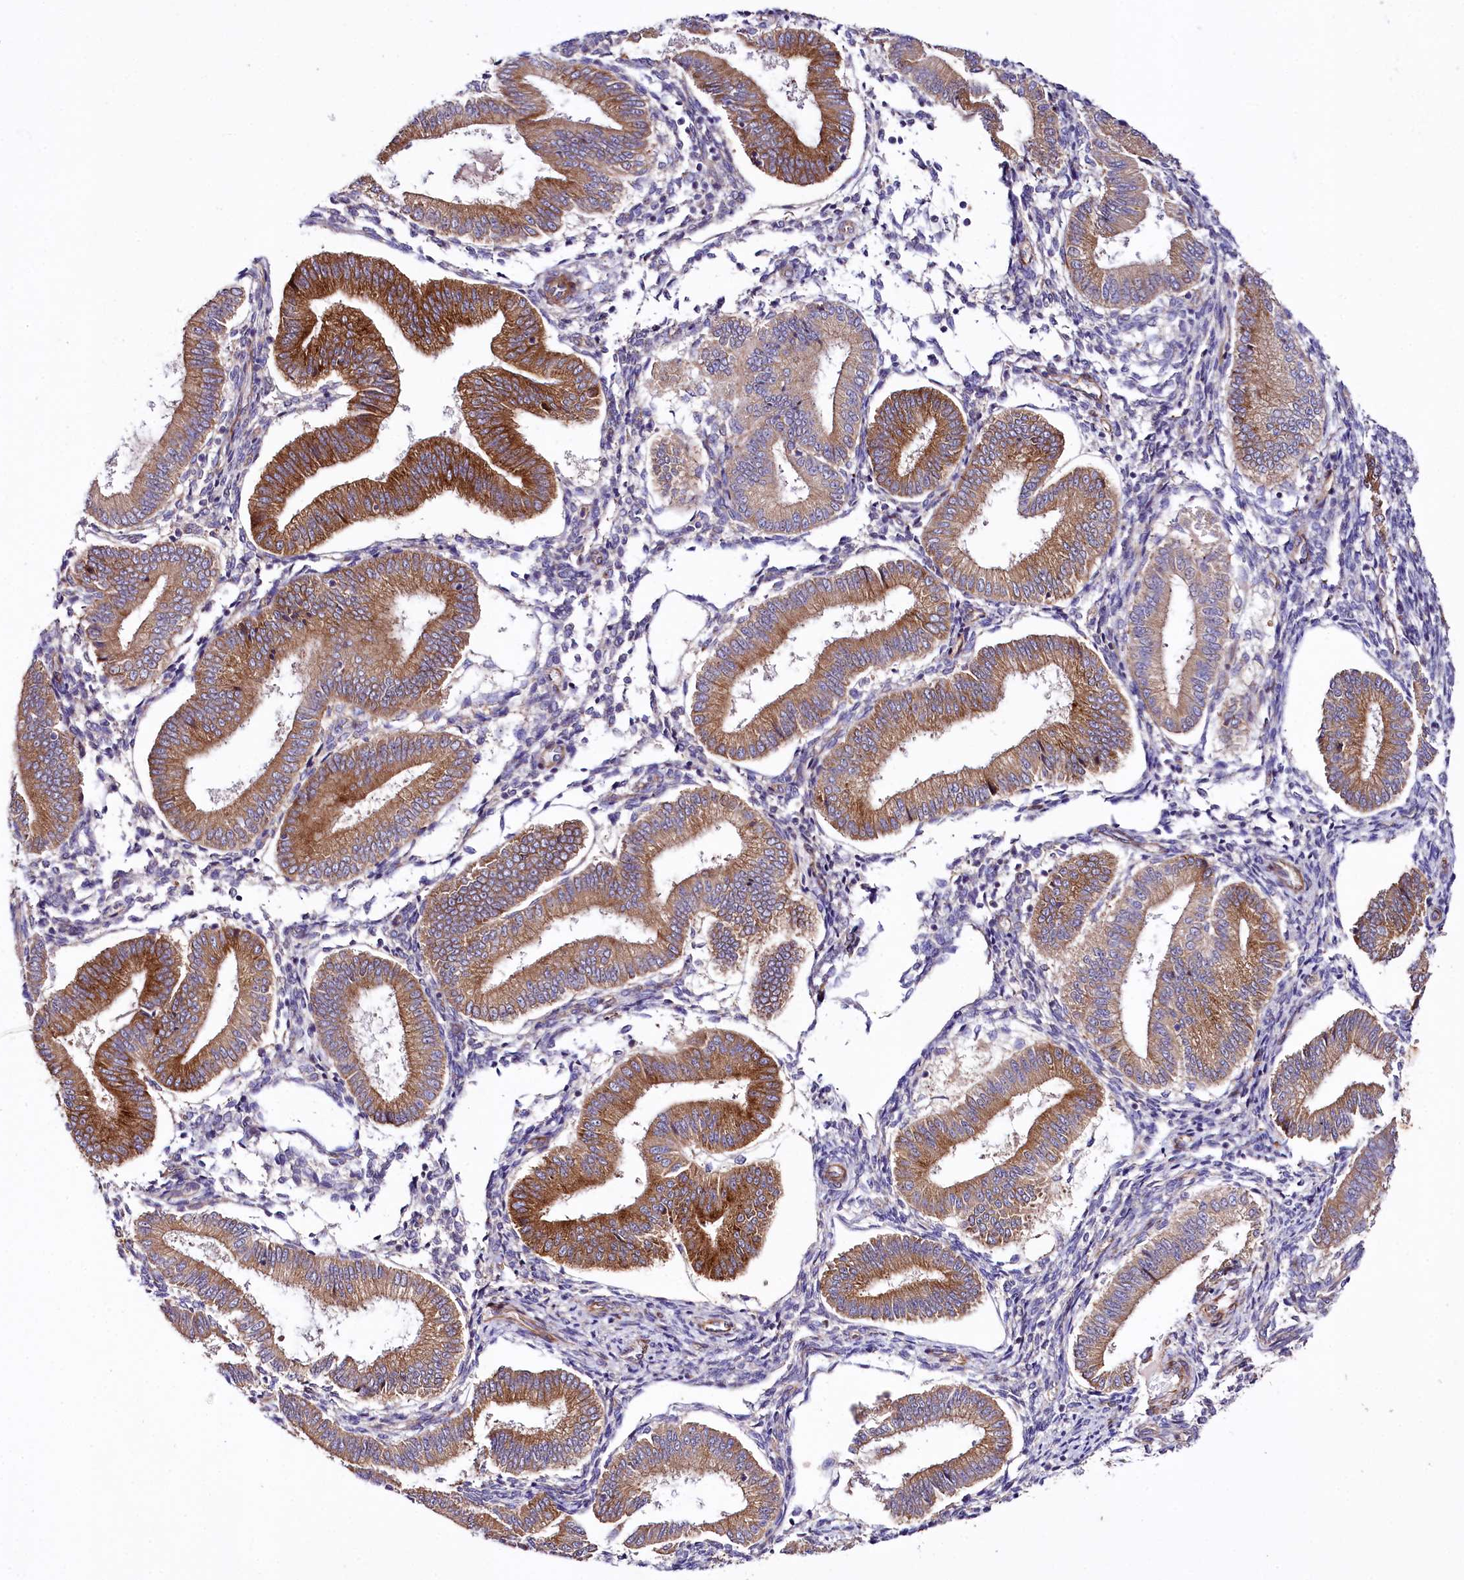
{"staining": {"intensity": "weak", "quantity": "25%-75%", "location": "cytoplasmic/membranous"}, "tissue": "endometrium", "cell_type": "Cells in endometrial stroma", "image_type": "normal", "snomed": [{"axis": "morphology", "description": "Normal tissue, NOS"}, {"axis": "topography", "description": "Endometrium"}], "caption": "Immunohistochemical staining of benign endometrium exhibits low levels of weak cytoplasmic/membranous expression in approximately 25%-75% of cells in endometrial stroma. (Stains: DAB (3,3'-diaminobenzidine) in brown, nuclei in blue, Microscopy: brightfield microscopy at high magnification).", "gene": "SPATS2", "patient": {"sex": "female", "age": 39}}